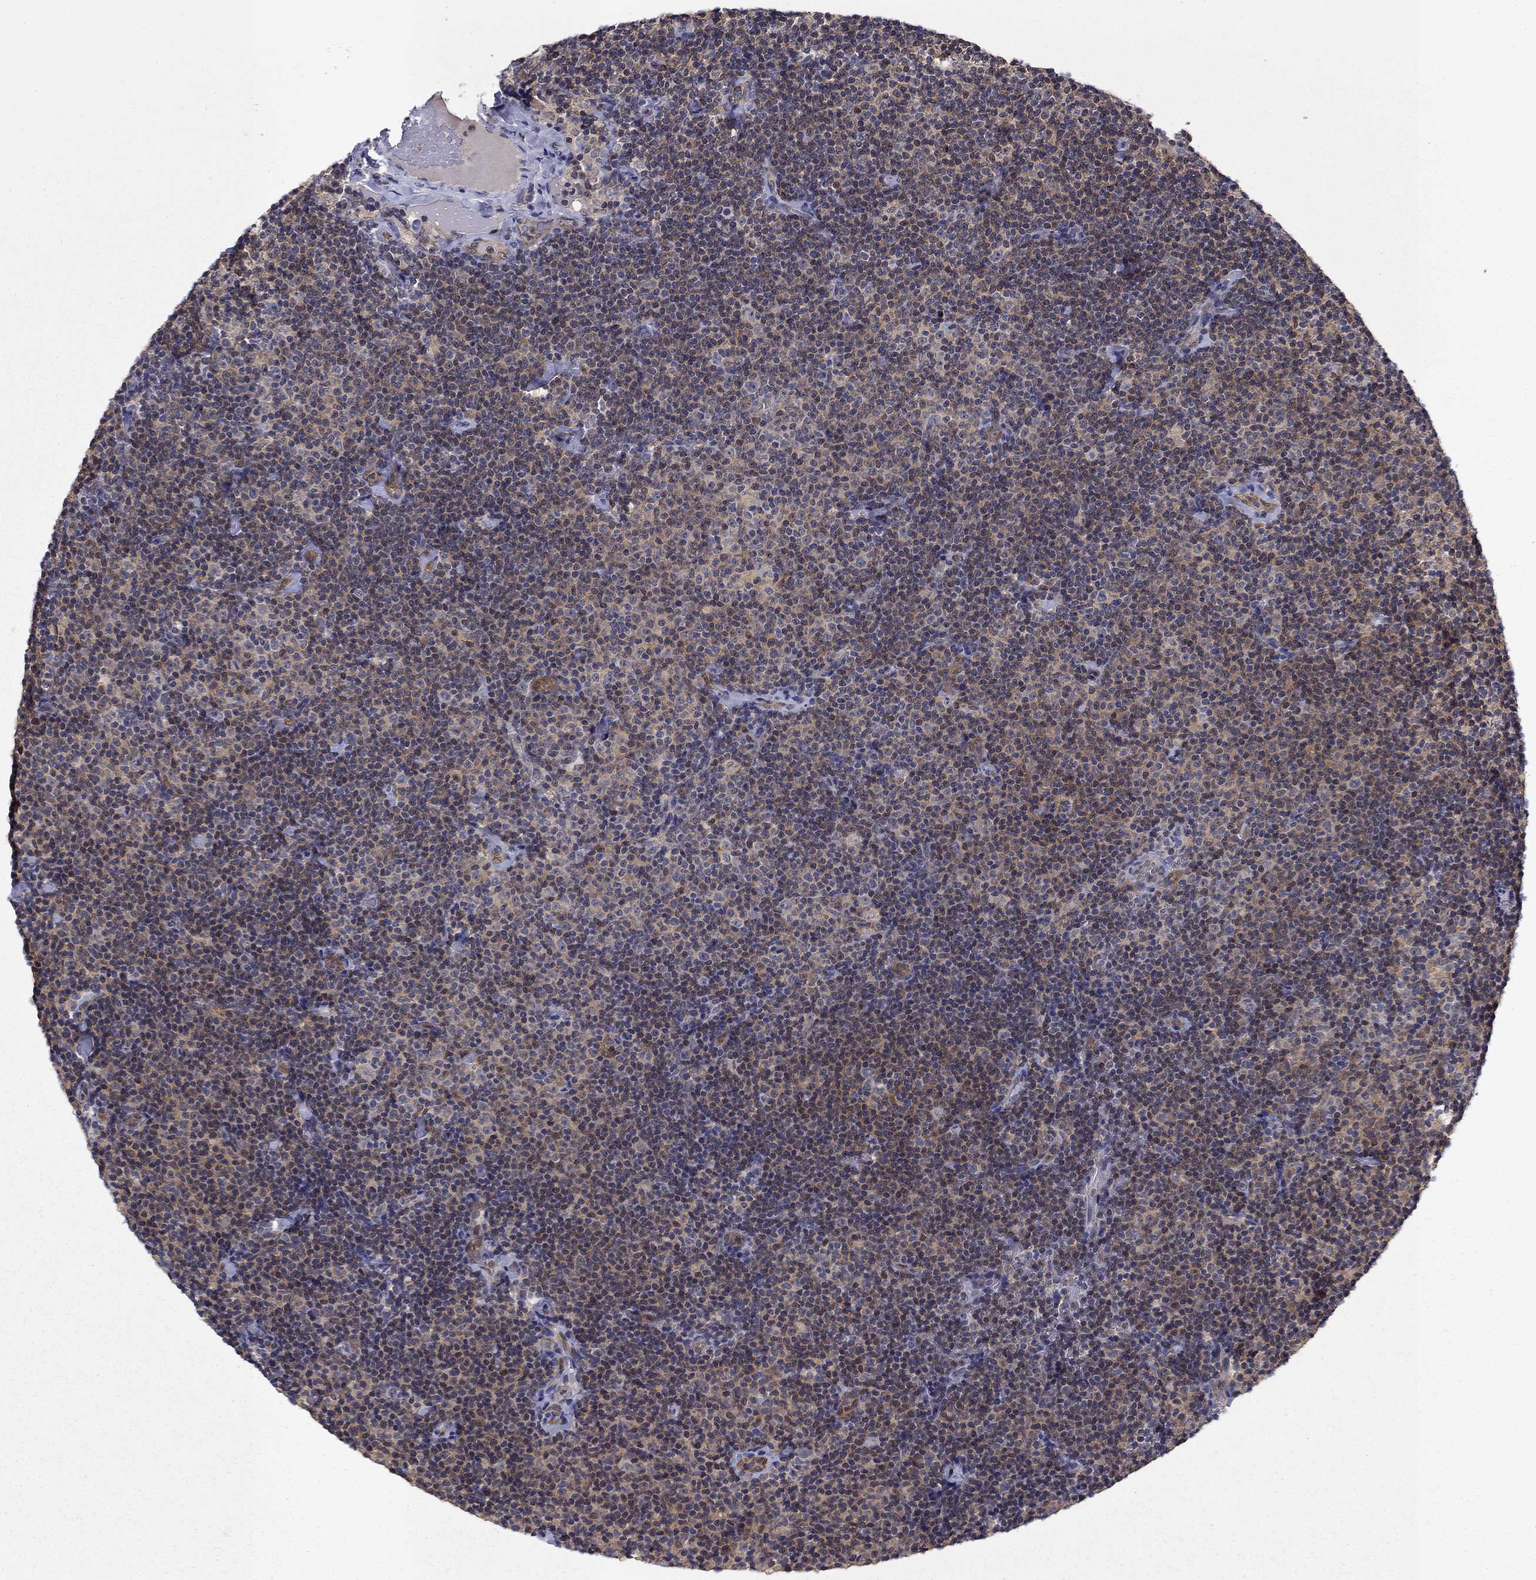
{"staining": {"intensity": "moderate", "quantity": "<25%", "location": "cytoplasmic/membranous"}, "tissue": "lymphoma", "cell_type": "Tumor cells", "image_type": "cancer", "snomed": [{"axis": "morphology", "description": "Malignant lymphoma, non-Hodgkin's type, Low grade"}, {"axis": "topography", "description": "Lymph node"}], "caption": "IHC staining of low-grade malignant lymphoma, non-Hodgkin's type, which shows low levels of moderate cytoplasmic/membranous staining in approximately <25% of tumor cells indicating moderate cytoplasmic/membranous protein staining. The staining was performed using DAB (3,3'-diaminobenzidine) (brown) for protein detection and nuclei were counterstained in hematoxylin (blue).", "gene": "GLTP", "patient": {"sex": "male", "age": 81}}